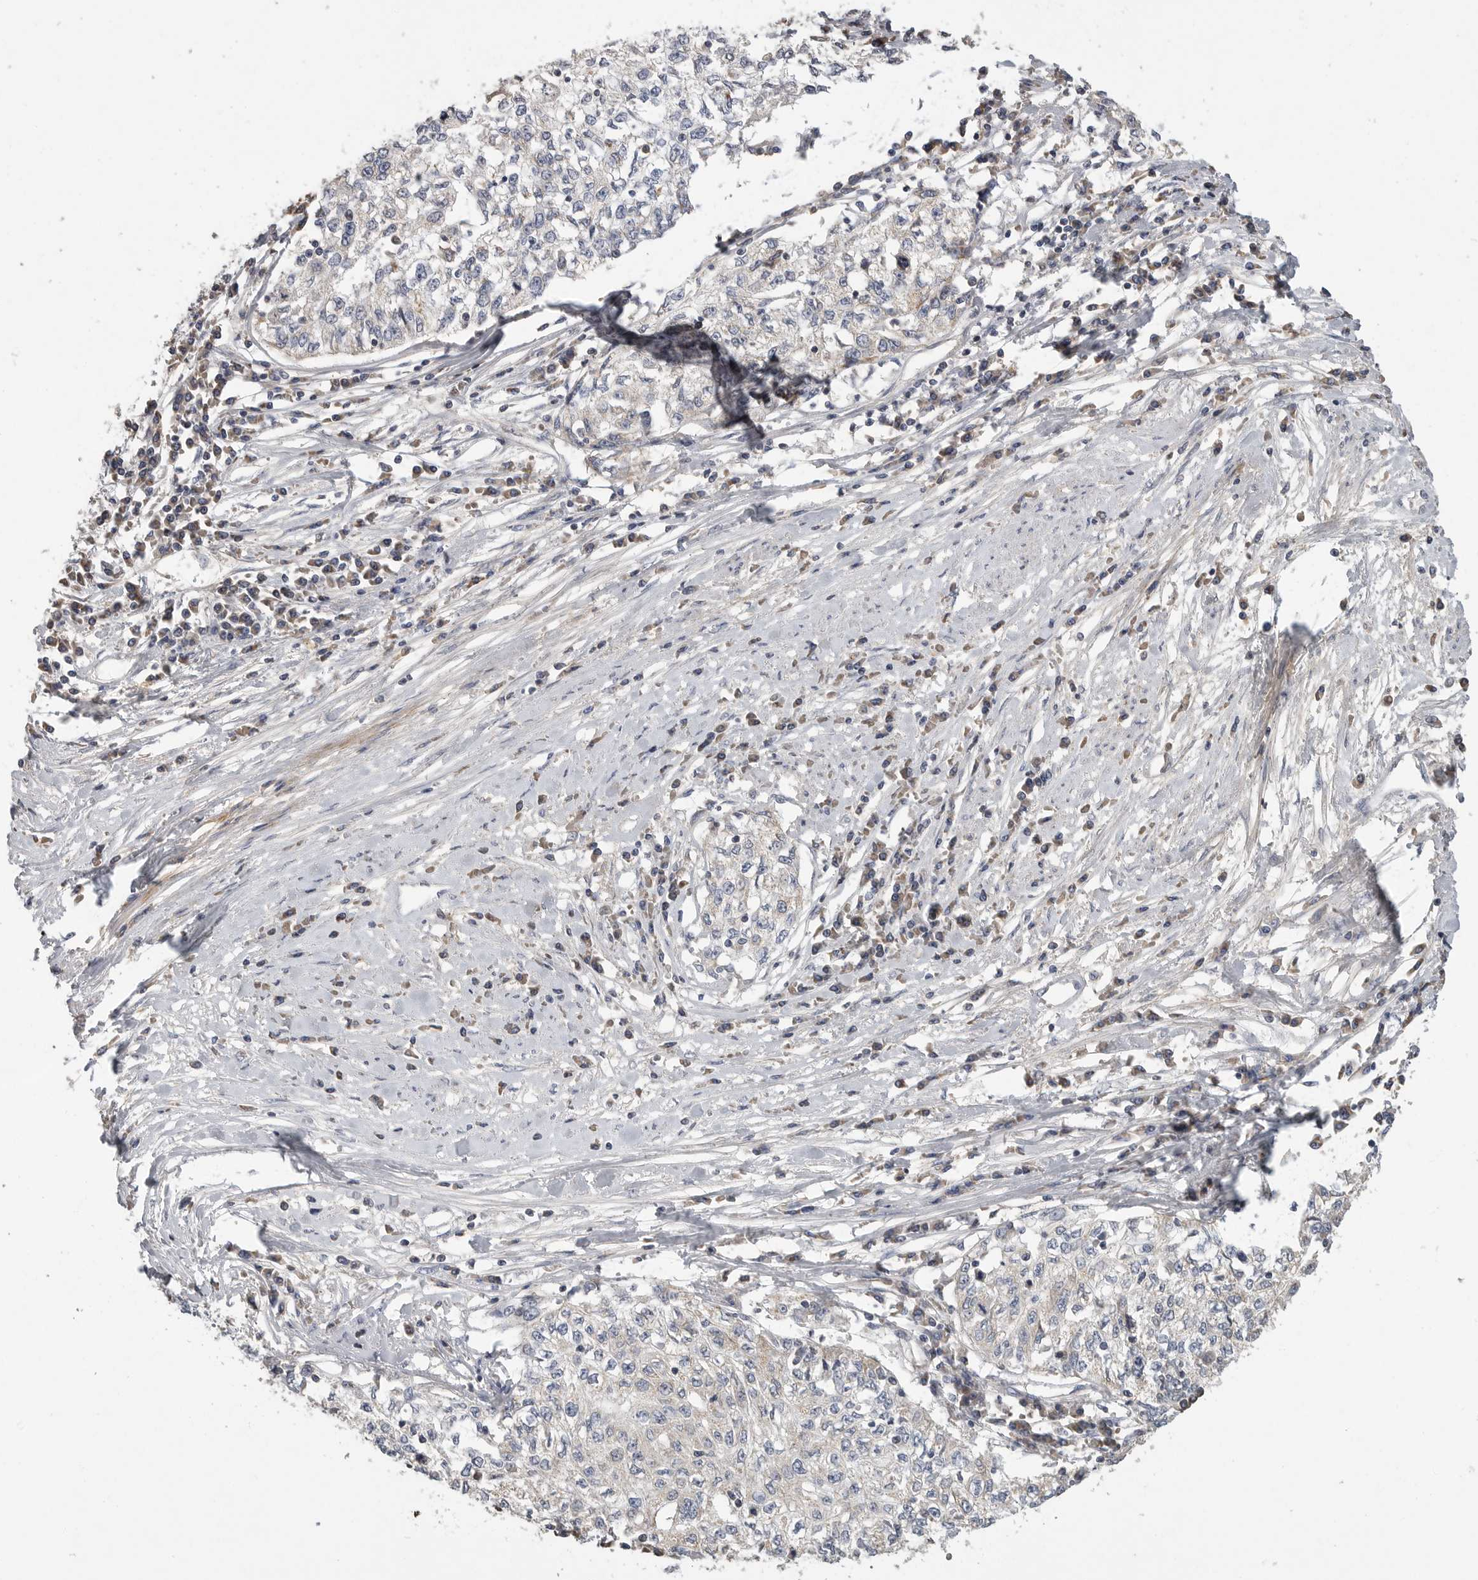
{"staining": {"intensity": "negative", "quantity": "none", "location": "none"}, "tissue": "cervical cancer", "cell_type": "Tumor cells", "image_type": "cancer", "snomed": [{"axis": "morphology", "description": "Squamous cell carcinoma, NOS"}, {"axis": "topography", "description": "Cervix"}], "caption": "This micrograph is of squamous cell carcinoma (cervical) stained with immunohistochemistry (IHC) to label a protein in brown with the nuclei are counter-stained blue. There is no staining in tumor cells.", "gene": "SDC3", "patient": {"sex": "female", "age": 57}}